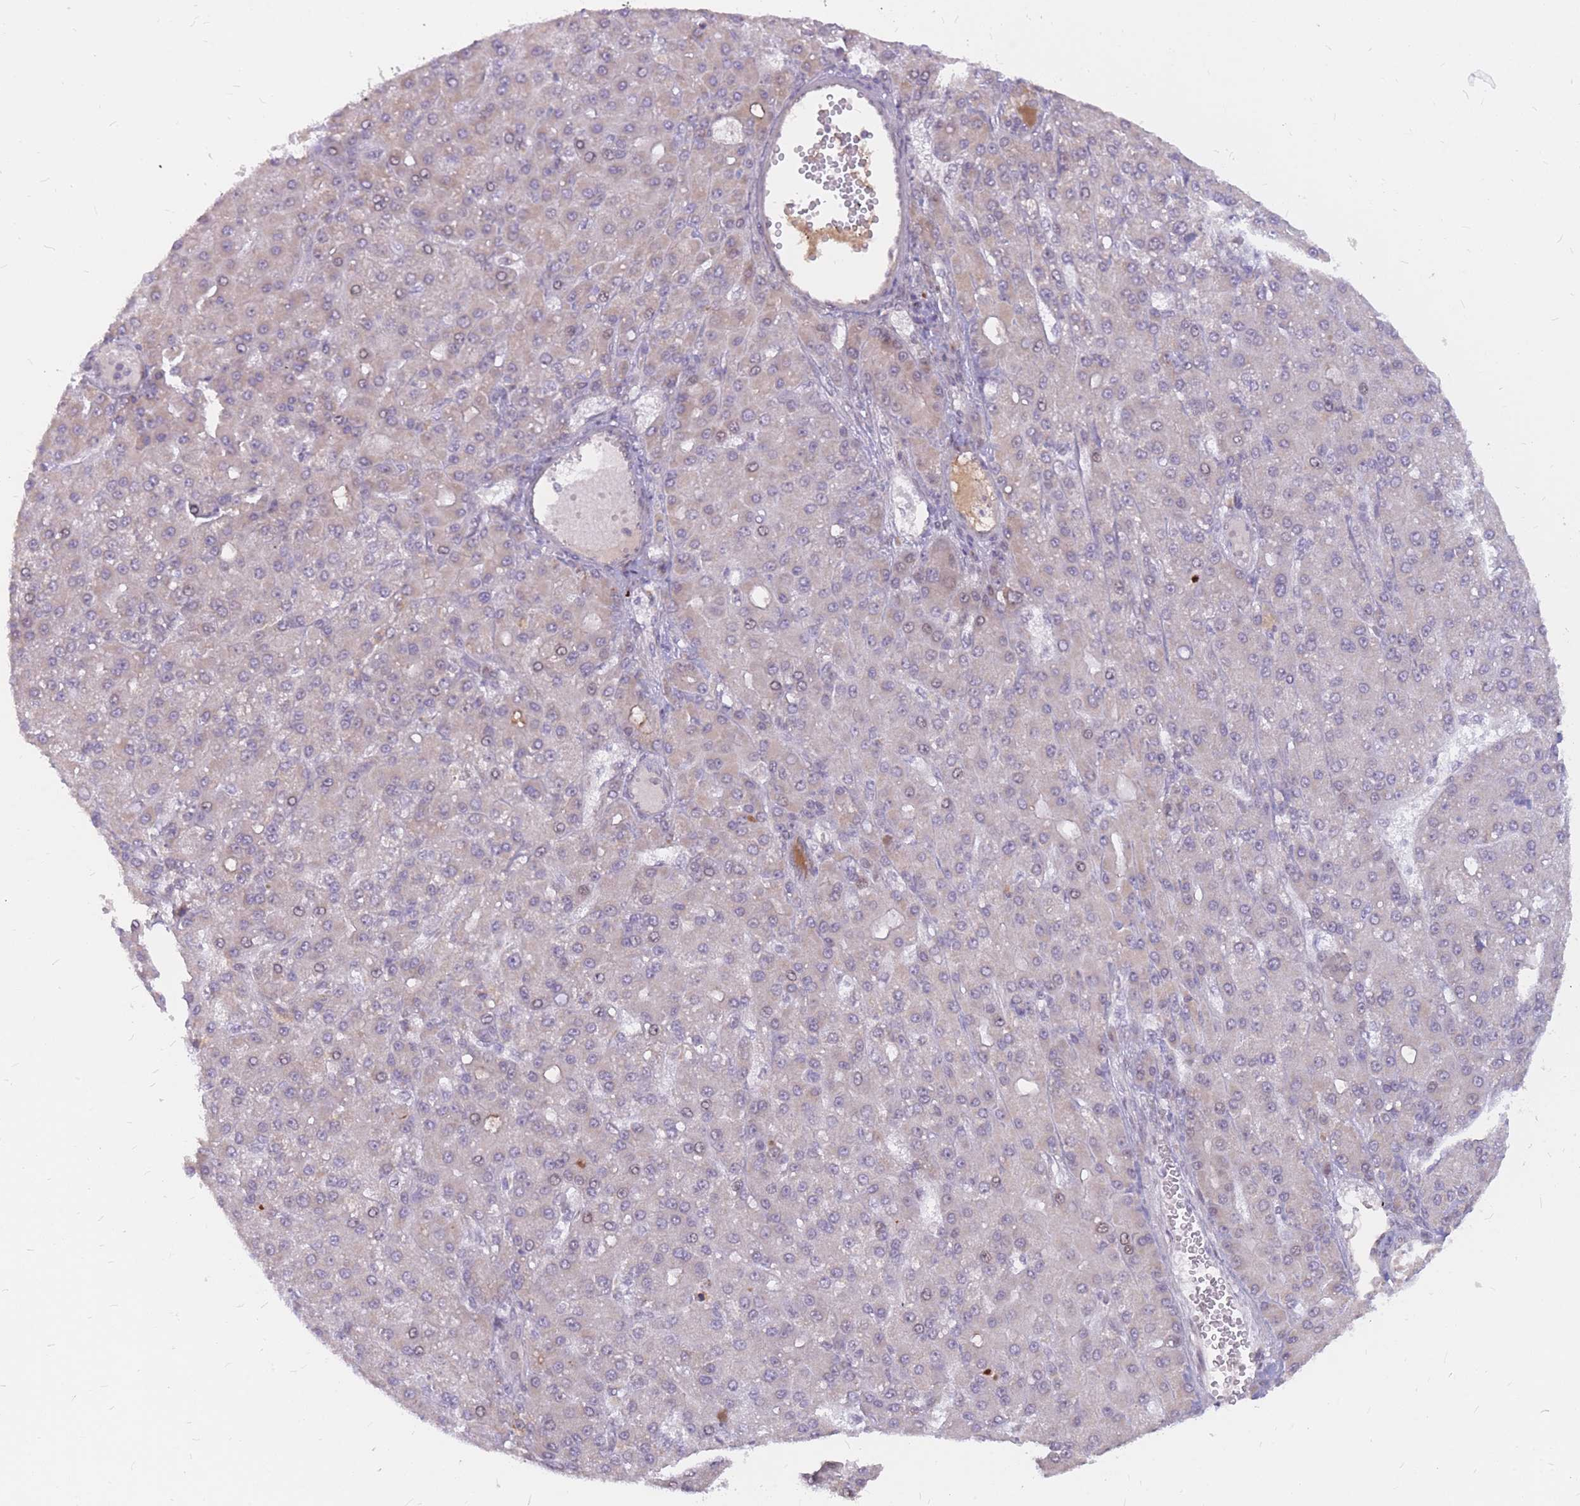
{"staining": {"intensity": "negative", "quantity": "none", "location": "none"}, "tissue": "liver cancer", "cell_type": "Tumor cells", "image_type": "cancer", "snomed": [{"axis": "morphology", "description": "Carcinoma, Hepatocellular, NOS"}, {"axis": "topography", "description": "Liver"}], "caption": "Immunohistochemistry of liver cancer reveals no staining in tumor cells.", "gene": "ADD2", "patient": {"sex": "male", "age": 67}}